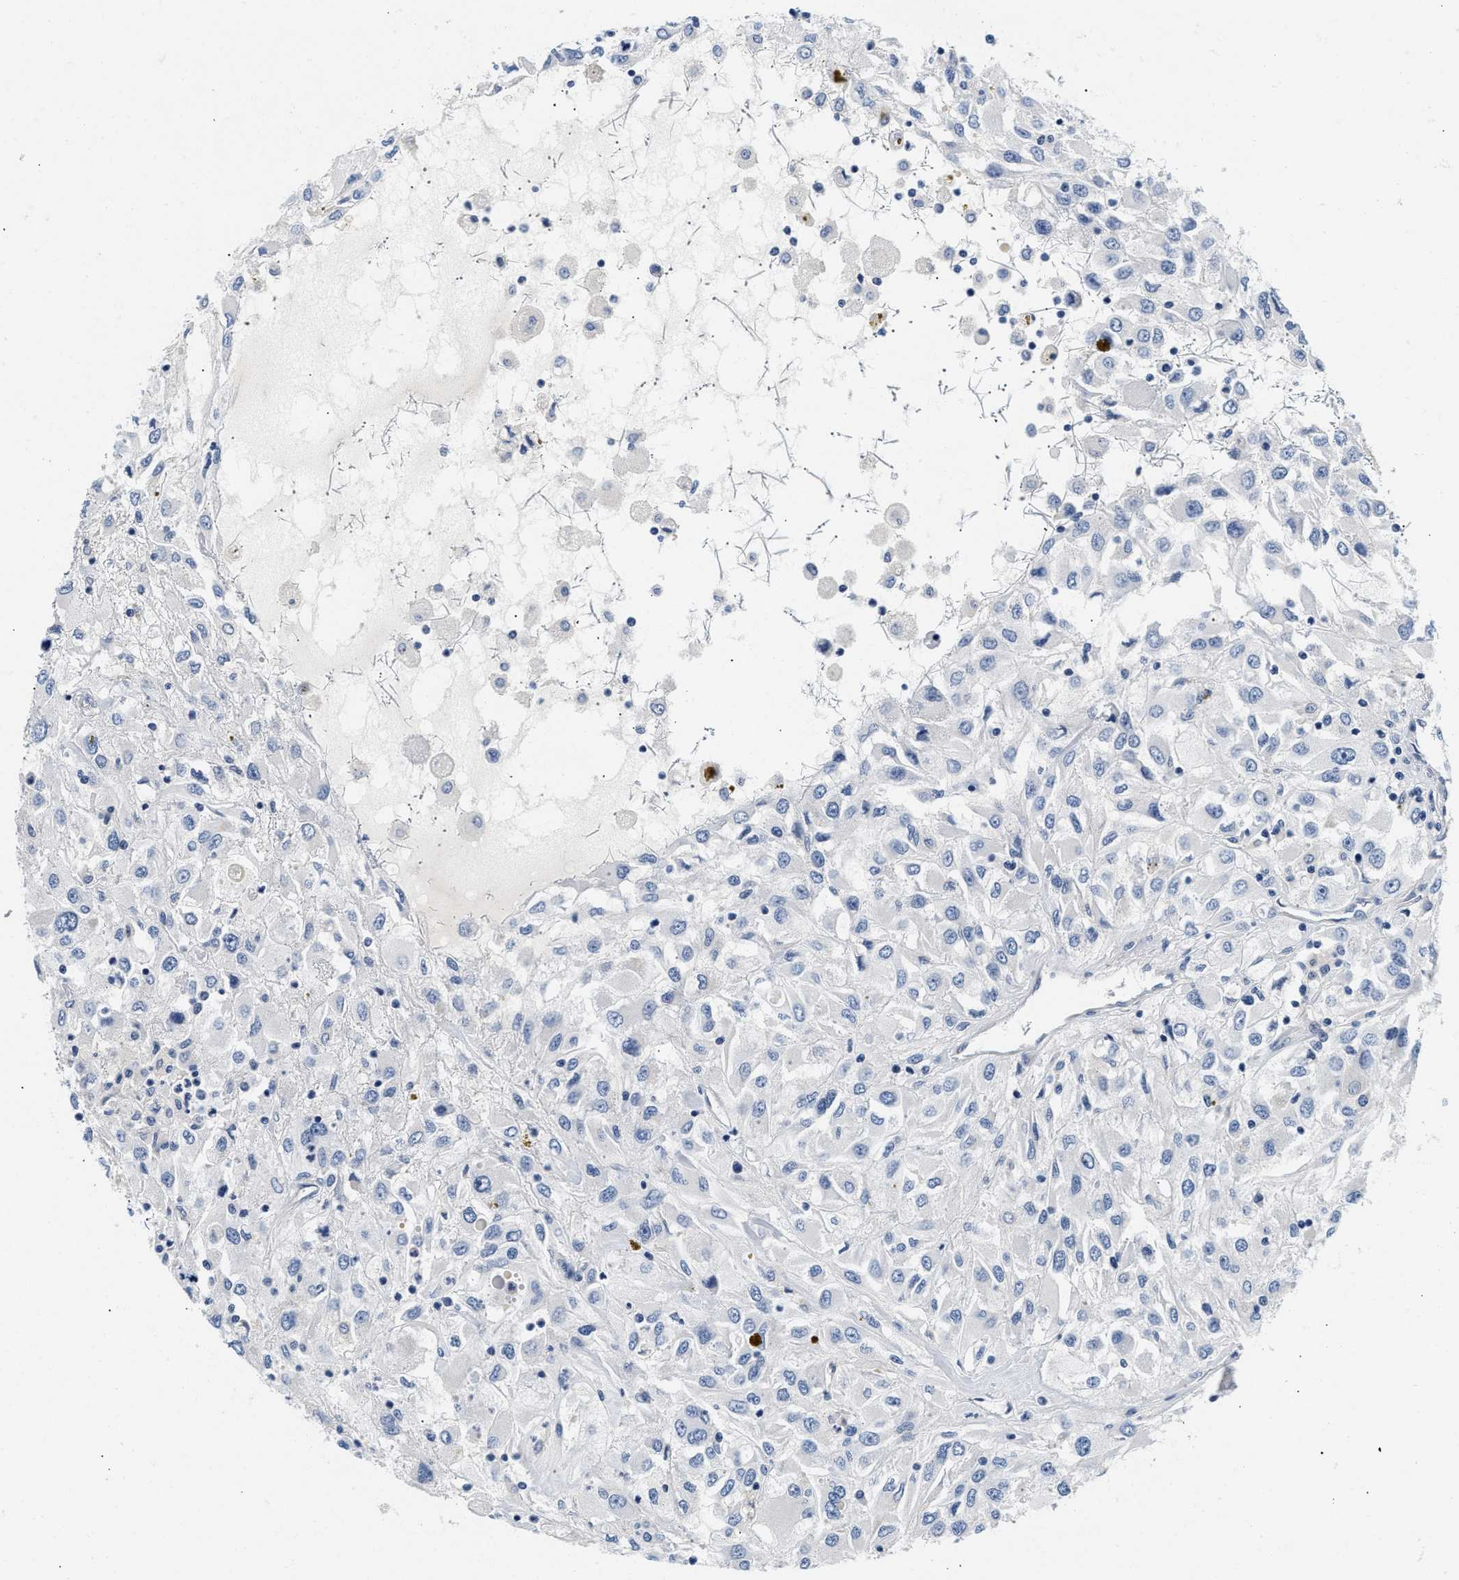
{"staining": {"intensity": "negative", "quantity": "none", "location": "none"}, "tissue": "renal cancer", "cell_type": "Tumor cells", "image_type": "cancer", "snomed": [{"axis": "morphology", "description": "Adenocarcinoma, NOS"}, {"axis": "topography", "description": "Kidney"}], "caption": "A high-resolution photomicrograph shows immunohistochemistry staining of renal cancer, which demonstrates no significant expression in tumor cells. (Brightfield microscopy of DAB (3,3'-diaminobenzidine) immunohistochemistry (IHC) at high magnification).", "gene": "PDP1", "patient": {"sex": "female", "age": 52}}